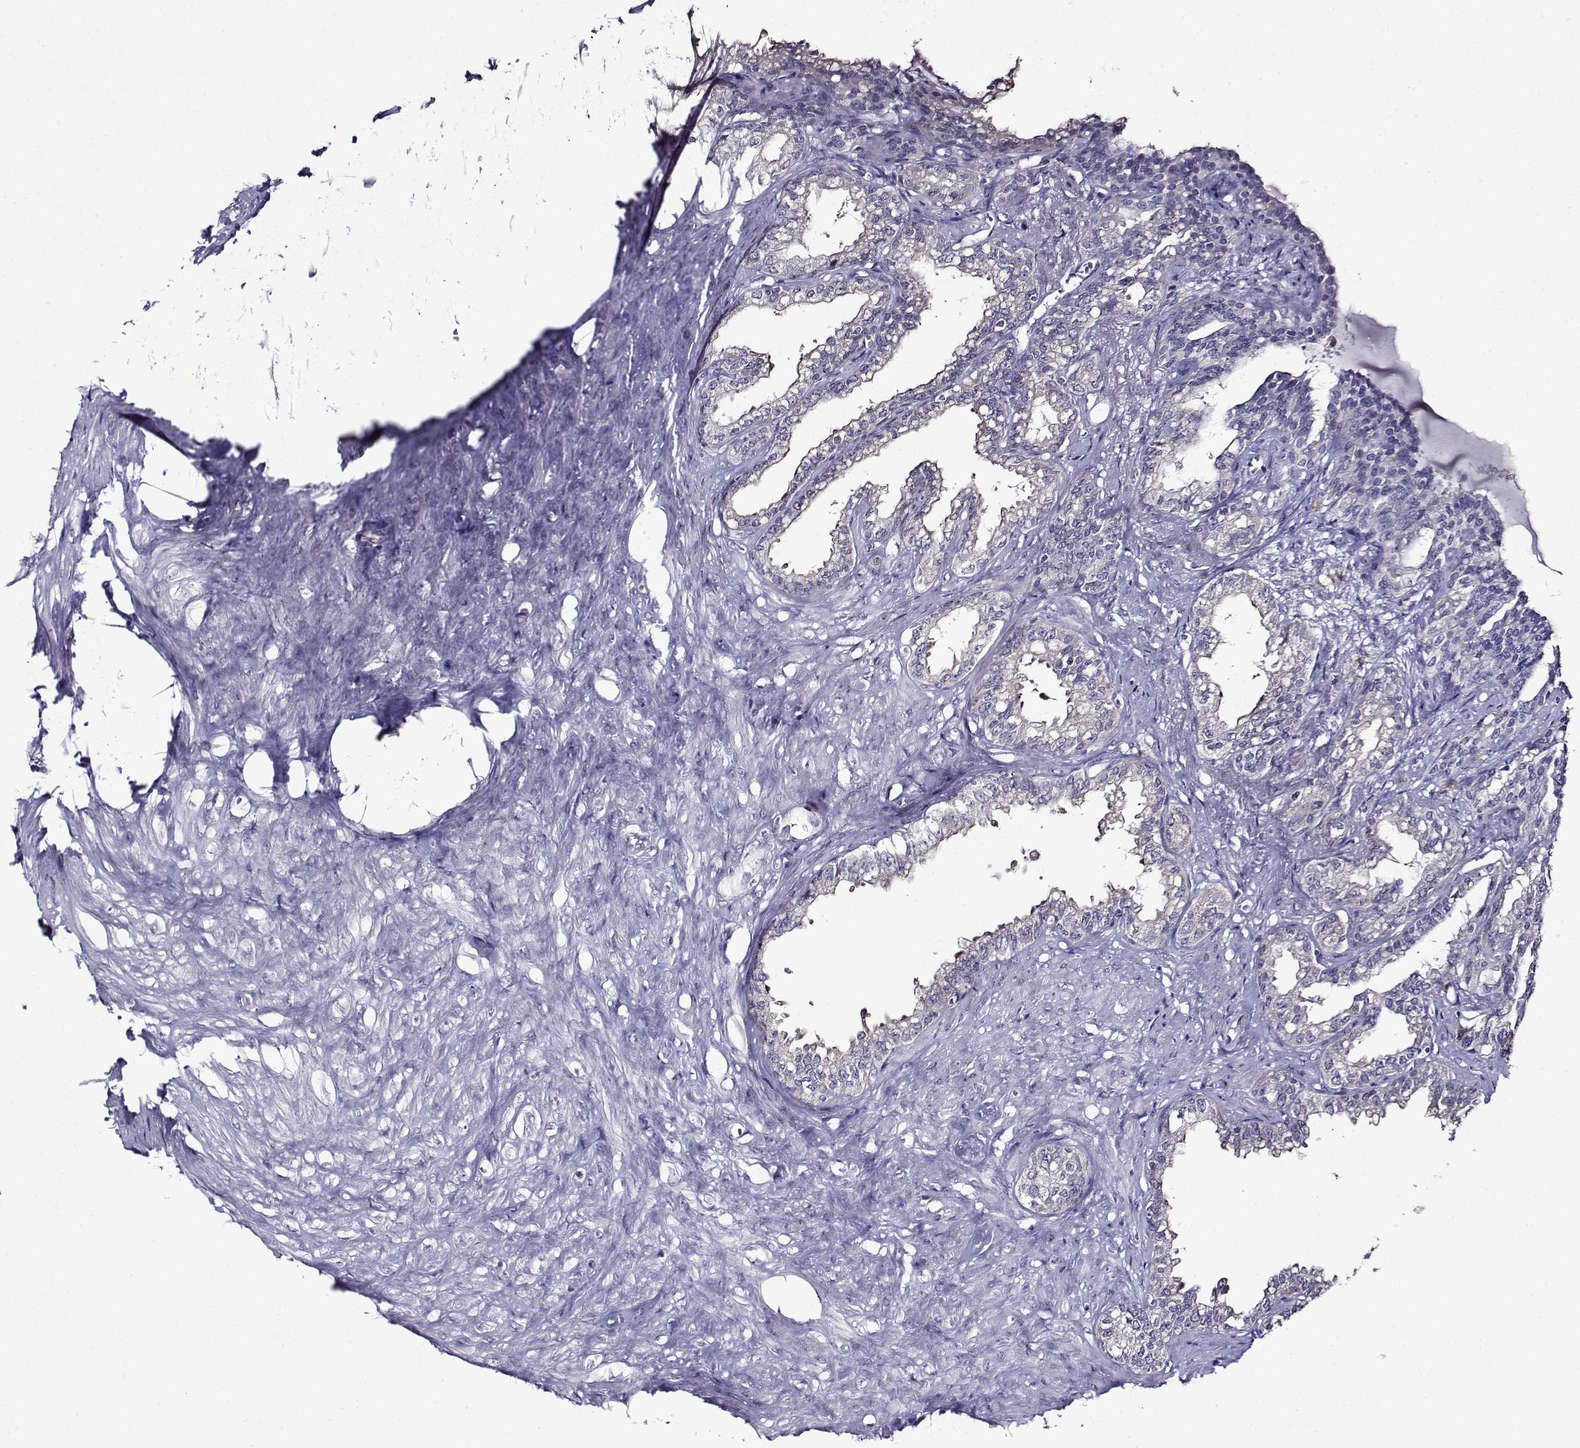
{"staining": {"intensity": "negative", "quantity": "none", "location": "none"}, "tissue": "seminal vesicle", "cell_type": "Glandular cells", "image_type": "normal", "snomed": [{"axis": "morphology", "description": "Normal tissue, NOS"}, {"axis": "morphology", "description": "Urothelial carcinoma, NOS"}, {"axis": "topography", "description": "Urinary bladder"}, {"axis": "topography", "description": "Seminal veicle"}], "caption": "Glandular cells show no significant protein staining in normal seminal vesicle. Nuclei are stained in blue.", "gene": "TMEM266", "patient": {"sex": "male", "age": 76}}